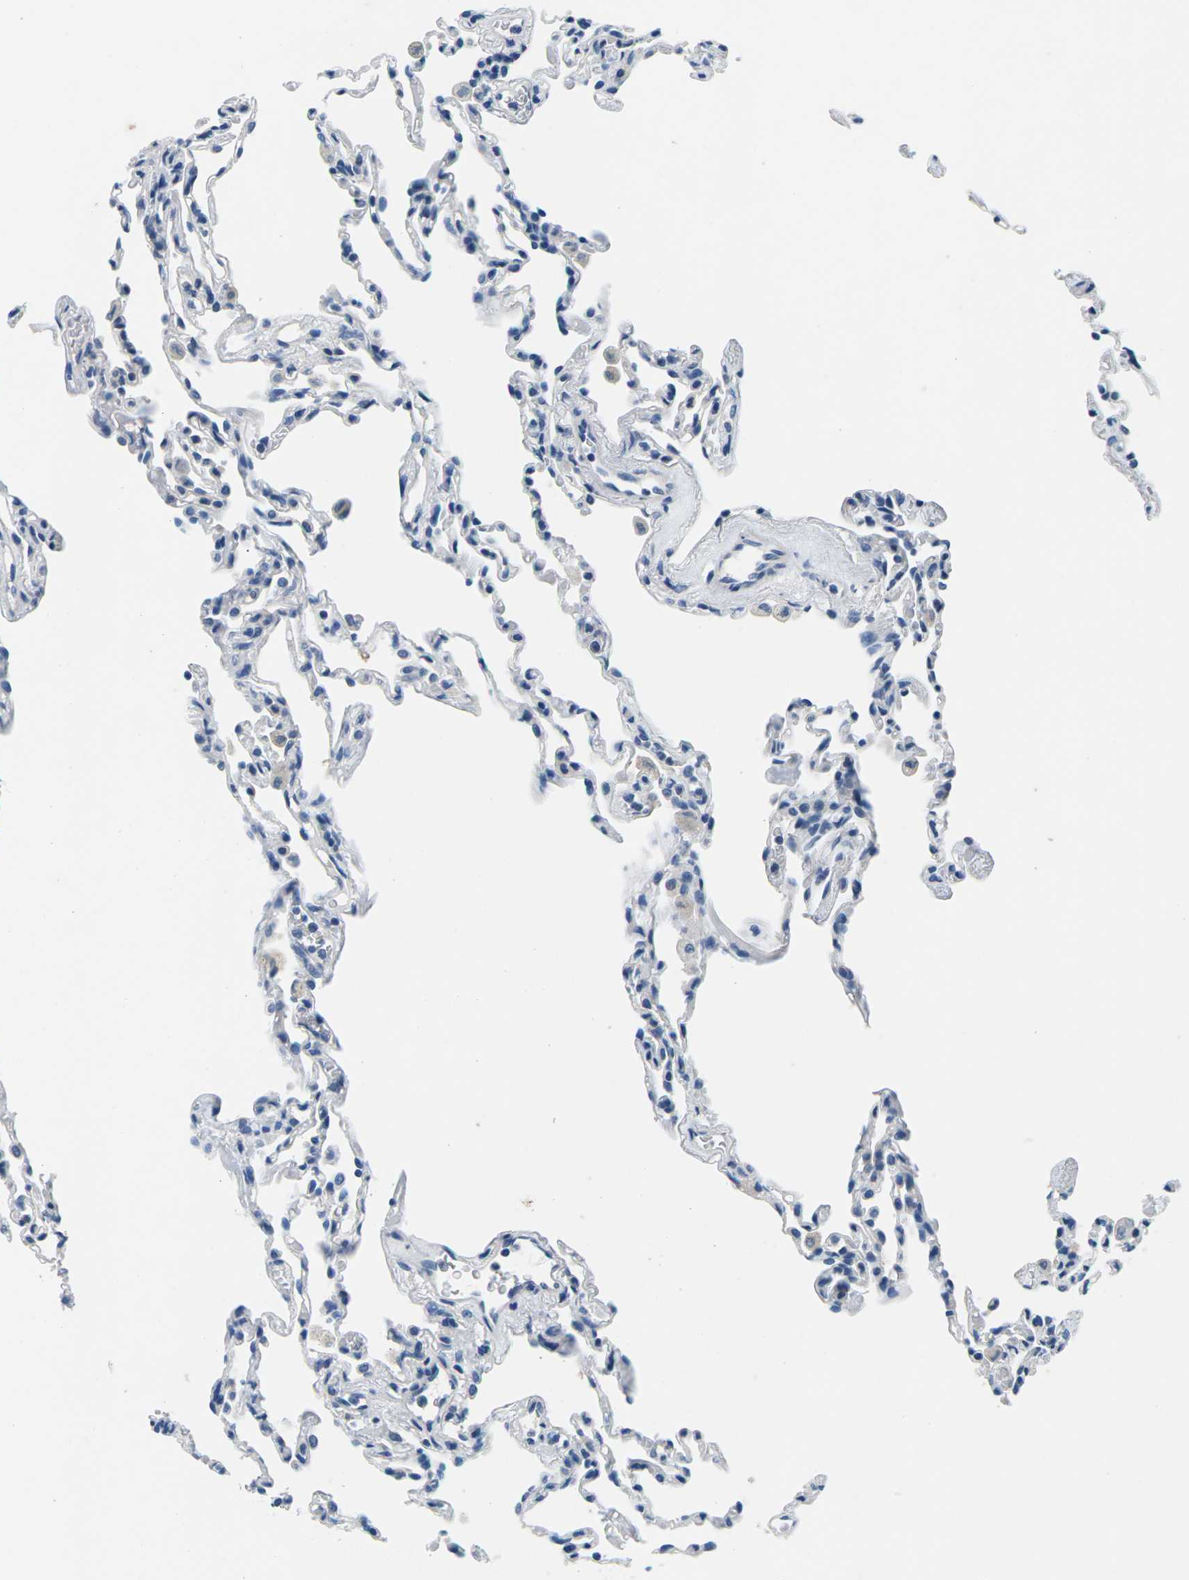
{"staining": {"intensity": "negative", "quantity": "none", "location": "none"}, "tissue": "lung", "cell_type": "Alveolar cells", "image_type": "normal", "snomed": [{"axis": "morphology", "description": "Normal tissue, NOS"}, {"axis": "topography", "description": "Lung"}], "caption": "Photomicrograph shows no protein expression in alveolar cells of normal lung.", "gene": "UMOD", "patient": {"sex": "male", "age": 59}}